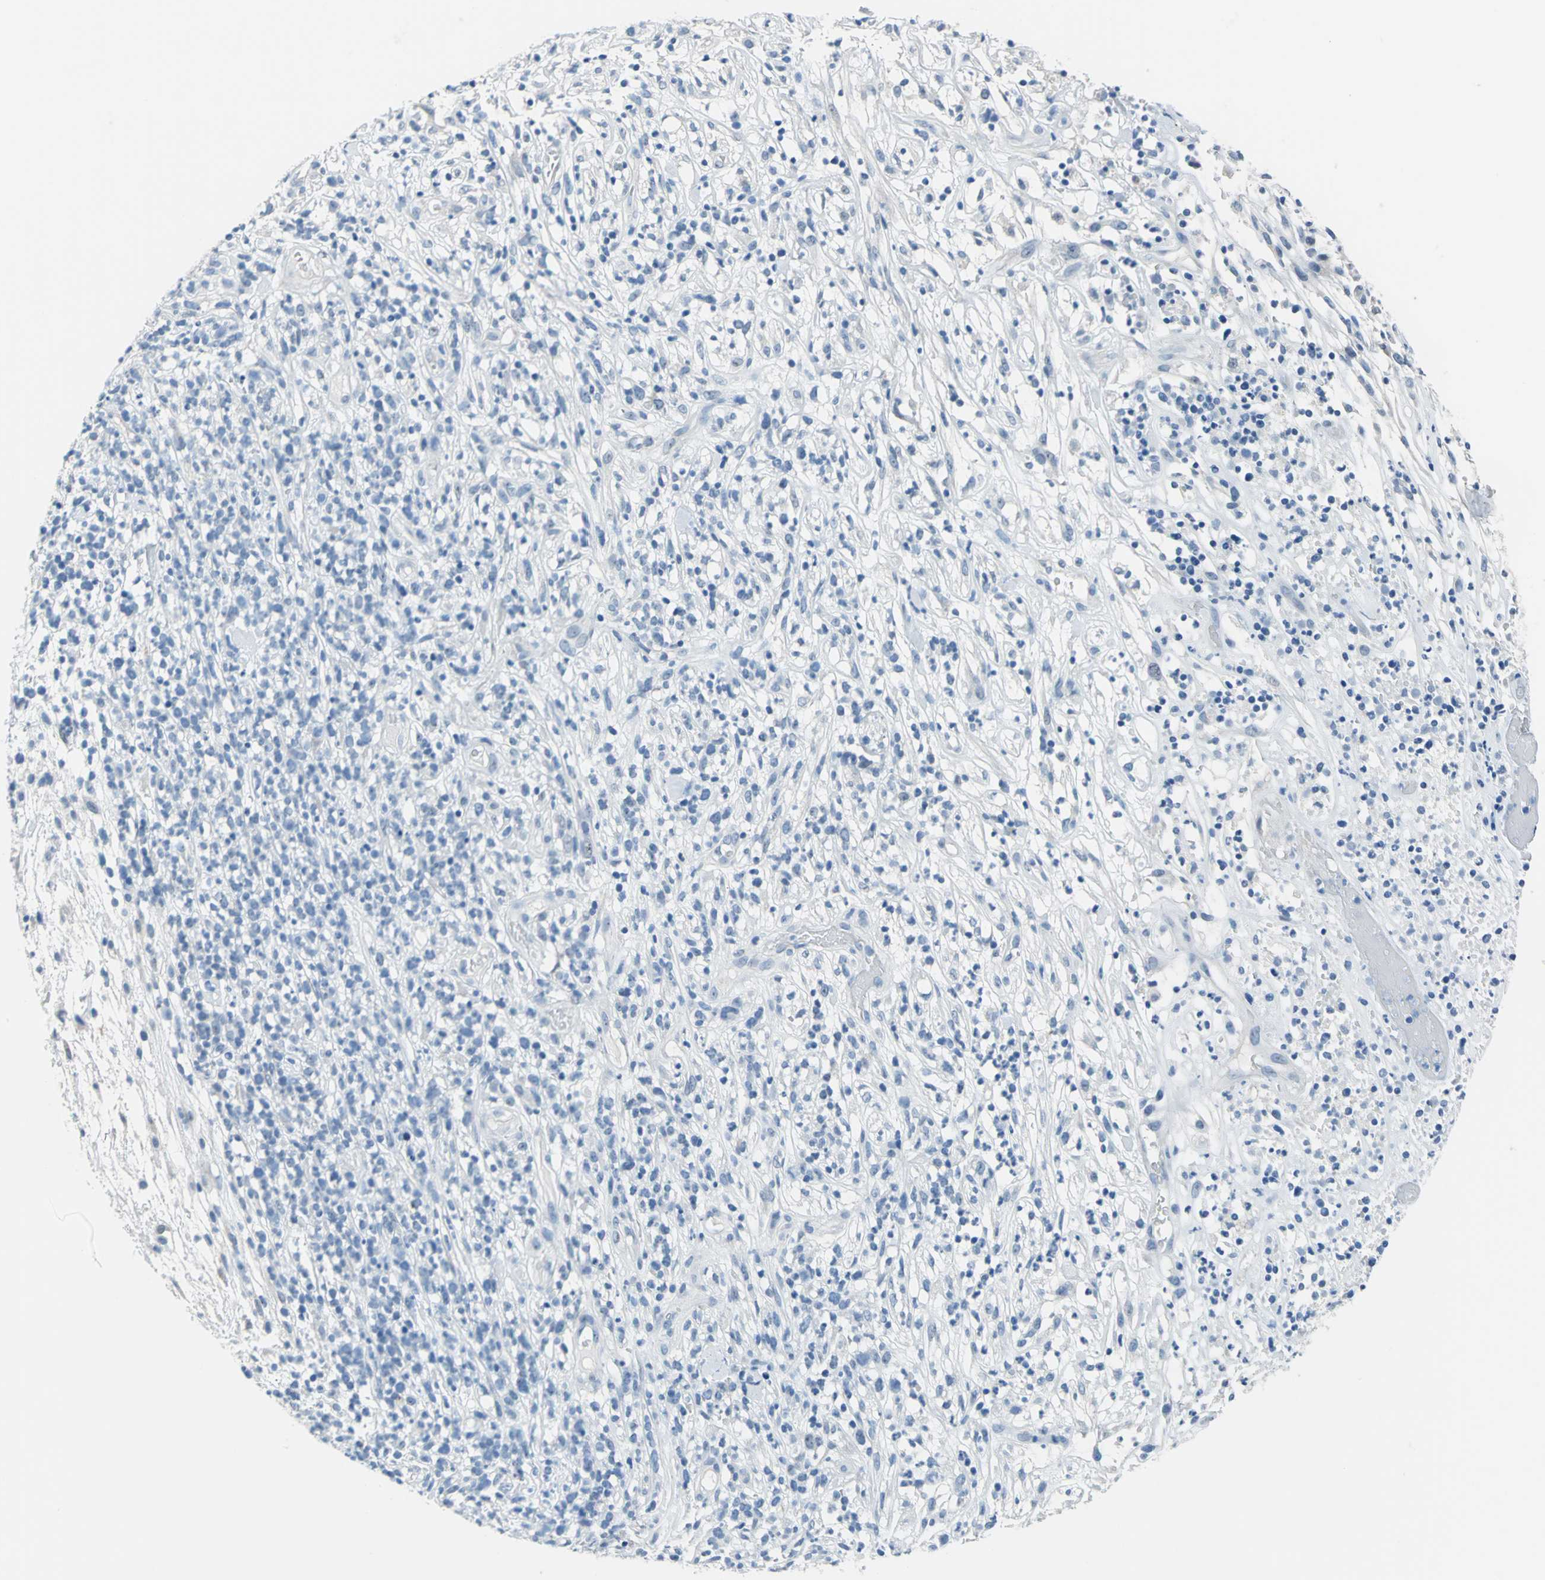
{"staining": {"intensity": "negative", "quantity": "none", "location": "none"}, "tissue": "lymphoma", "cell_type": "Tumor cells", "image_type": "cancer", "snomed": [{"axis": "morphology", "description": "Malignant lymphoma, non-Hodgkin's type, High grade"}, {"axis": "topography", "description": "Lymph node"}], "caption": "DAB immunohistochemical staining of lymphoma exhibits no significant expression in tumor cells.", "gene": "MUC4", "patient": {"sex": "female", "age": 73}}